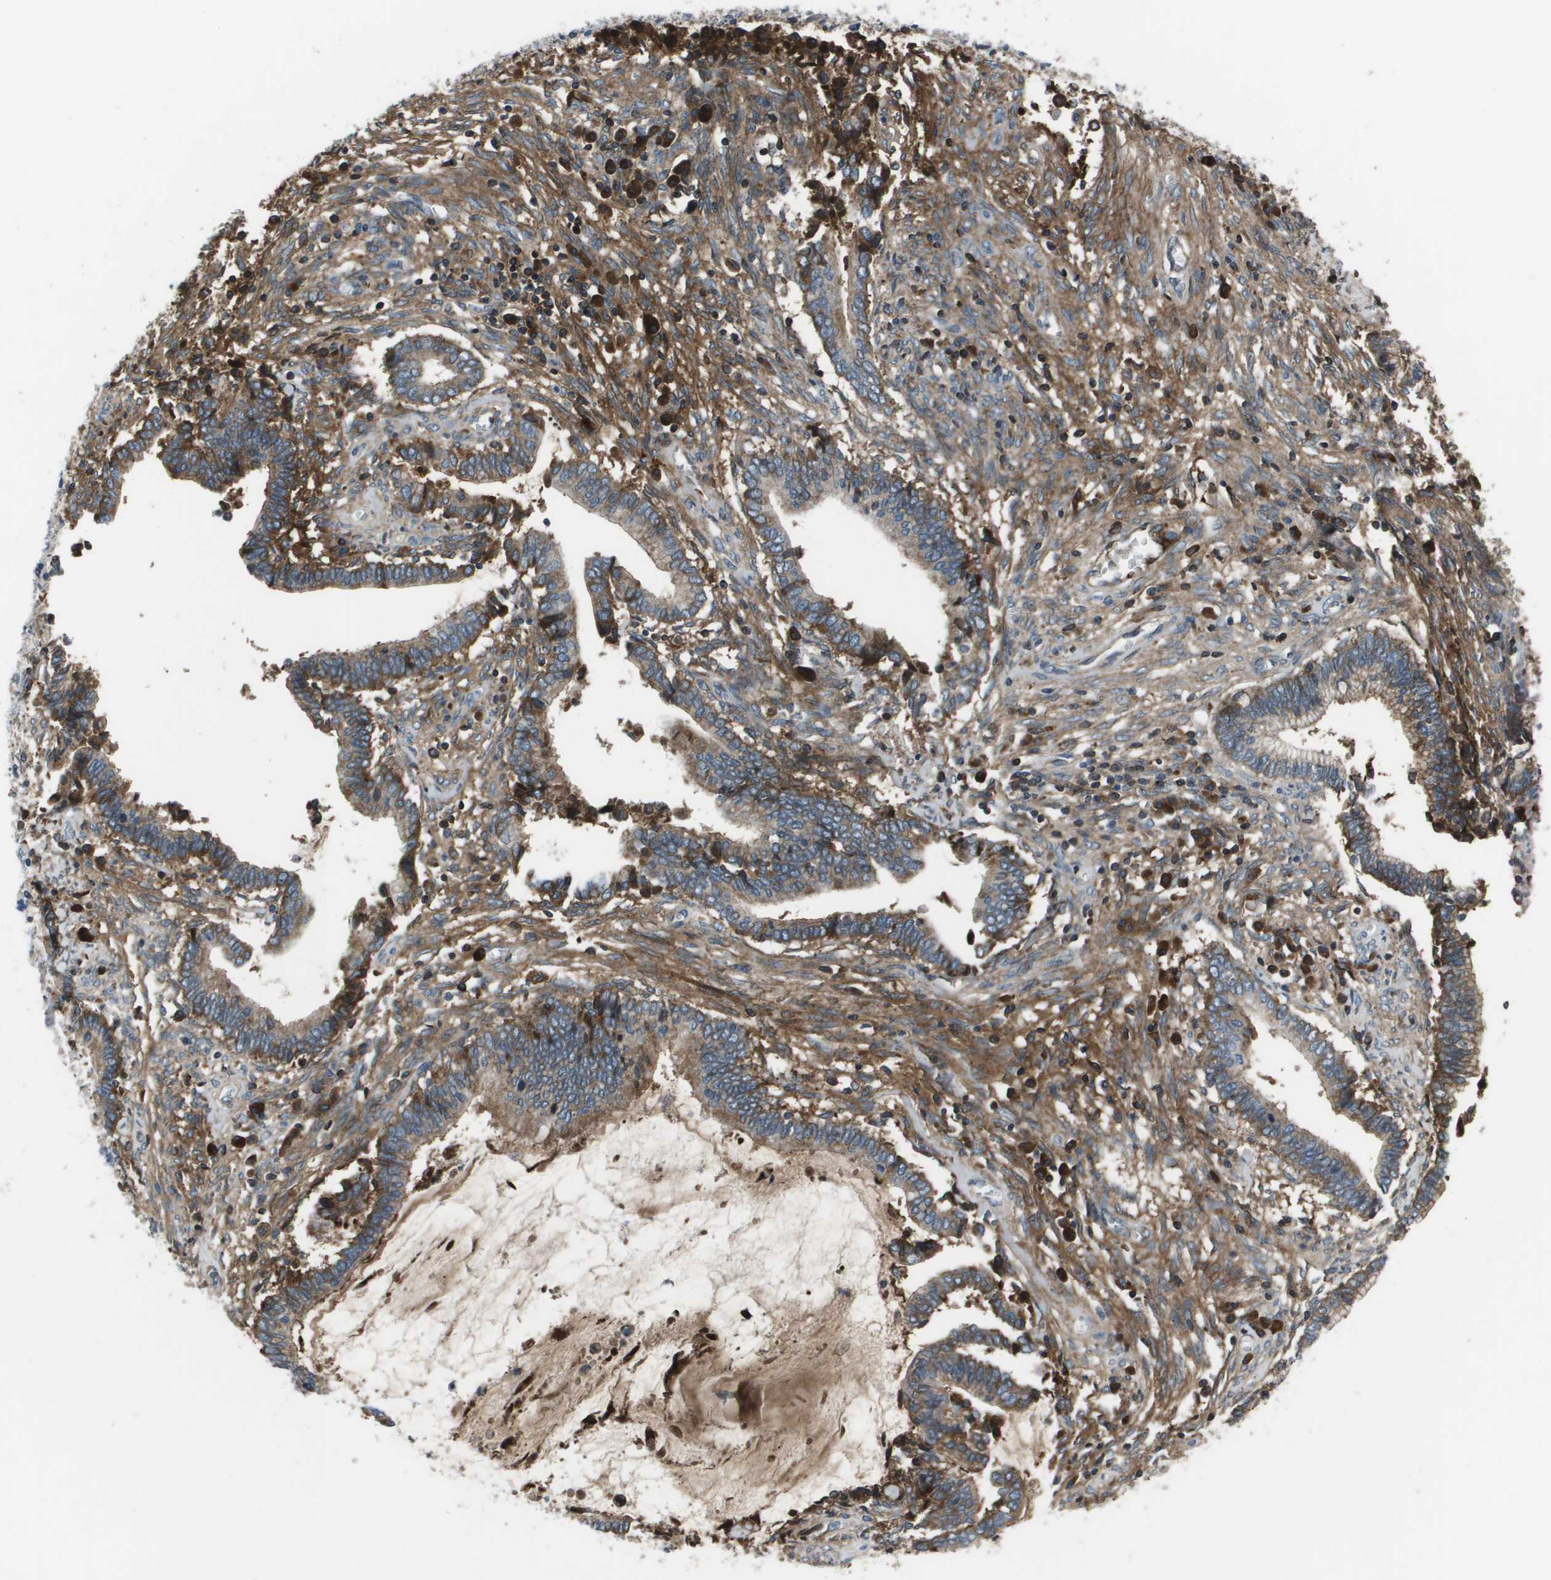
{"staining": {"intensity": "weak", "quantity": "25%-75%", "location": "cytoplasmic/membranous"}, "tissue": "cervical cancer", "cell_type": "Tumor cells", "image_type": "cancer", "snomed": [{"axis": "morphology", "description": "Adenocarcinoma, NOS"}, {"axis": "topography", "description": "Cervix"}], "caption": "High-power microscopy captured an IHC image of cervical adenocarcinoma, revealing weak cytoplasmic/membranous staining in approximately 25%-75% of tumor cells.", "gene": "PCOLCE", "patient": {"sex": "female", "age": 44}}